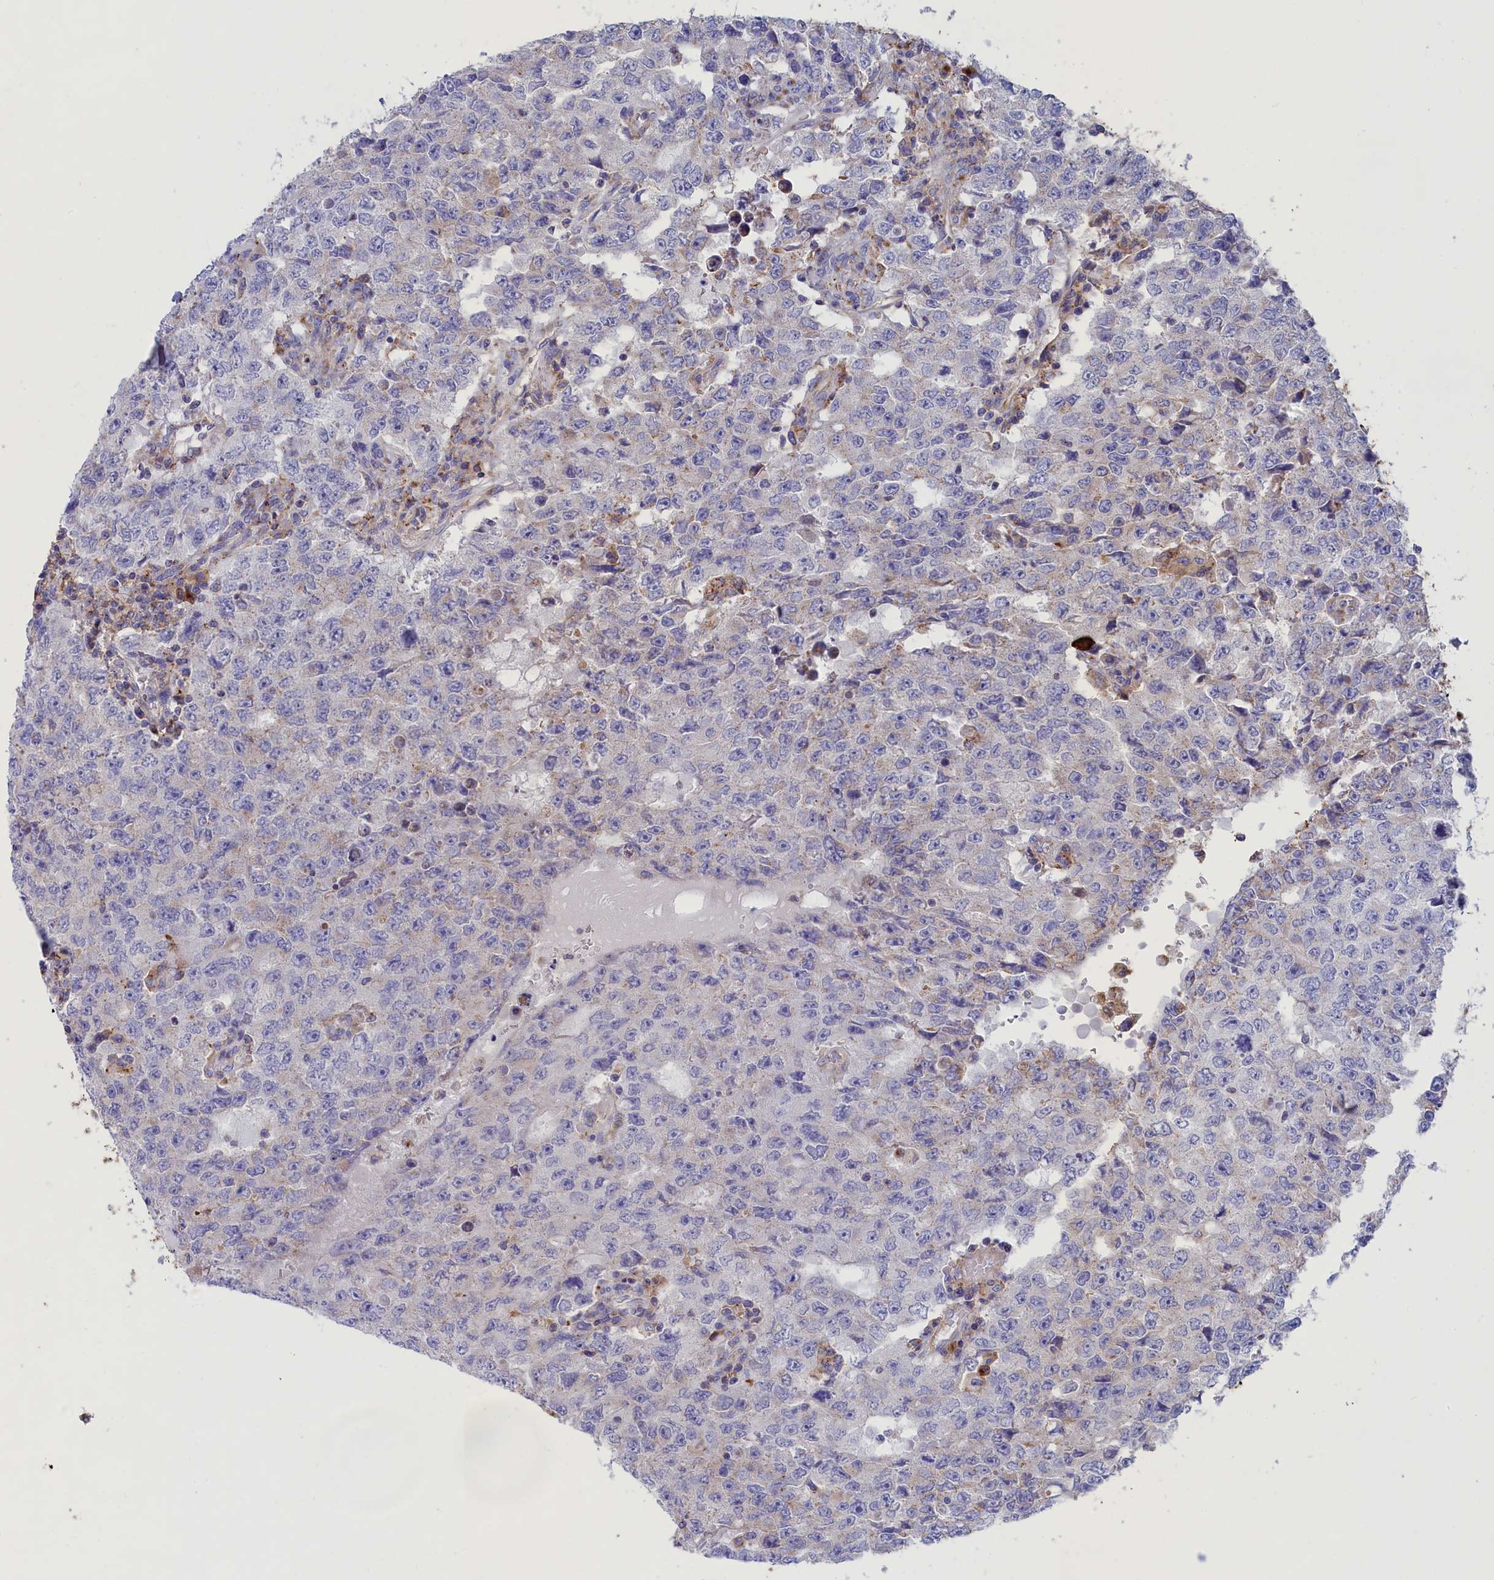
{"staining": {"intensity": "negative", "quantity": "none", "location": "none"}, "tissue": "testis cancer", "cell_type": "Tumor cells", "image_type": "cancer", "snomed": [{"axis": "morphology", "description": "Carcinoma, Embryonal, NOS"}, {"axis": "topography", "description": "Testis"}], "caption": "DAB (3,3'-diaminobenzidine) immunohistochemical staining of embryonal carcinoma (testis) displays no significant expression in tumor cells.", "gene": "SCAMP4", "patient": {"sex": "male", "age": 26}}